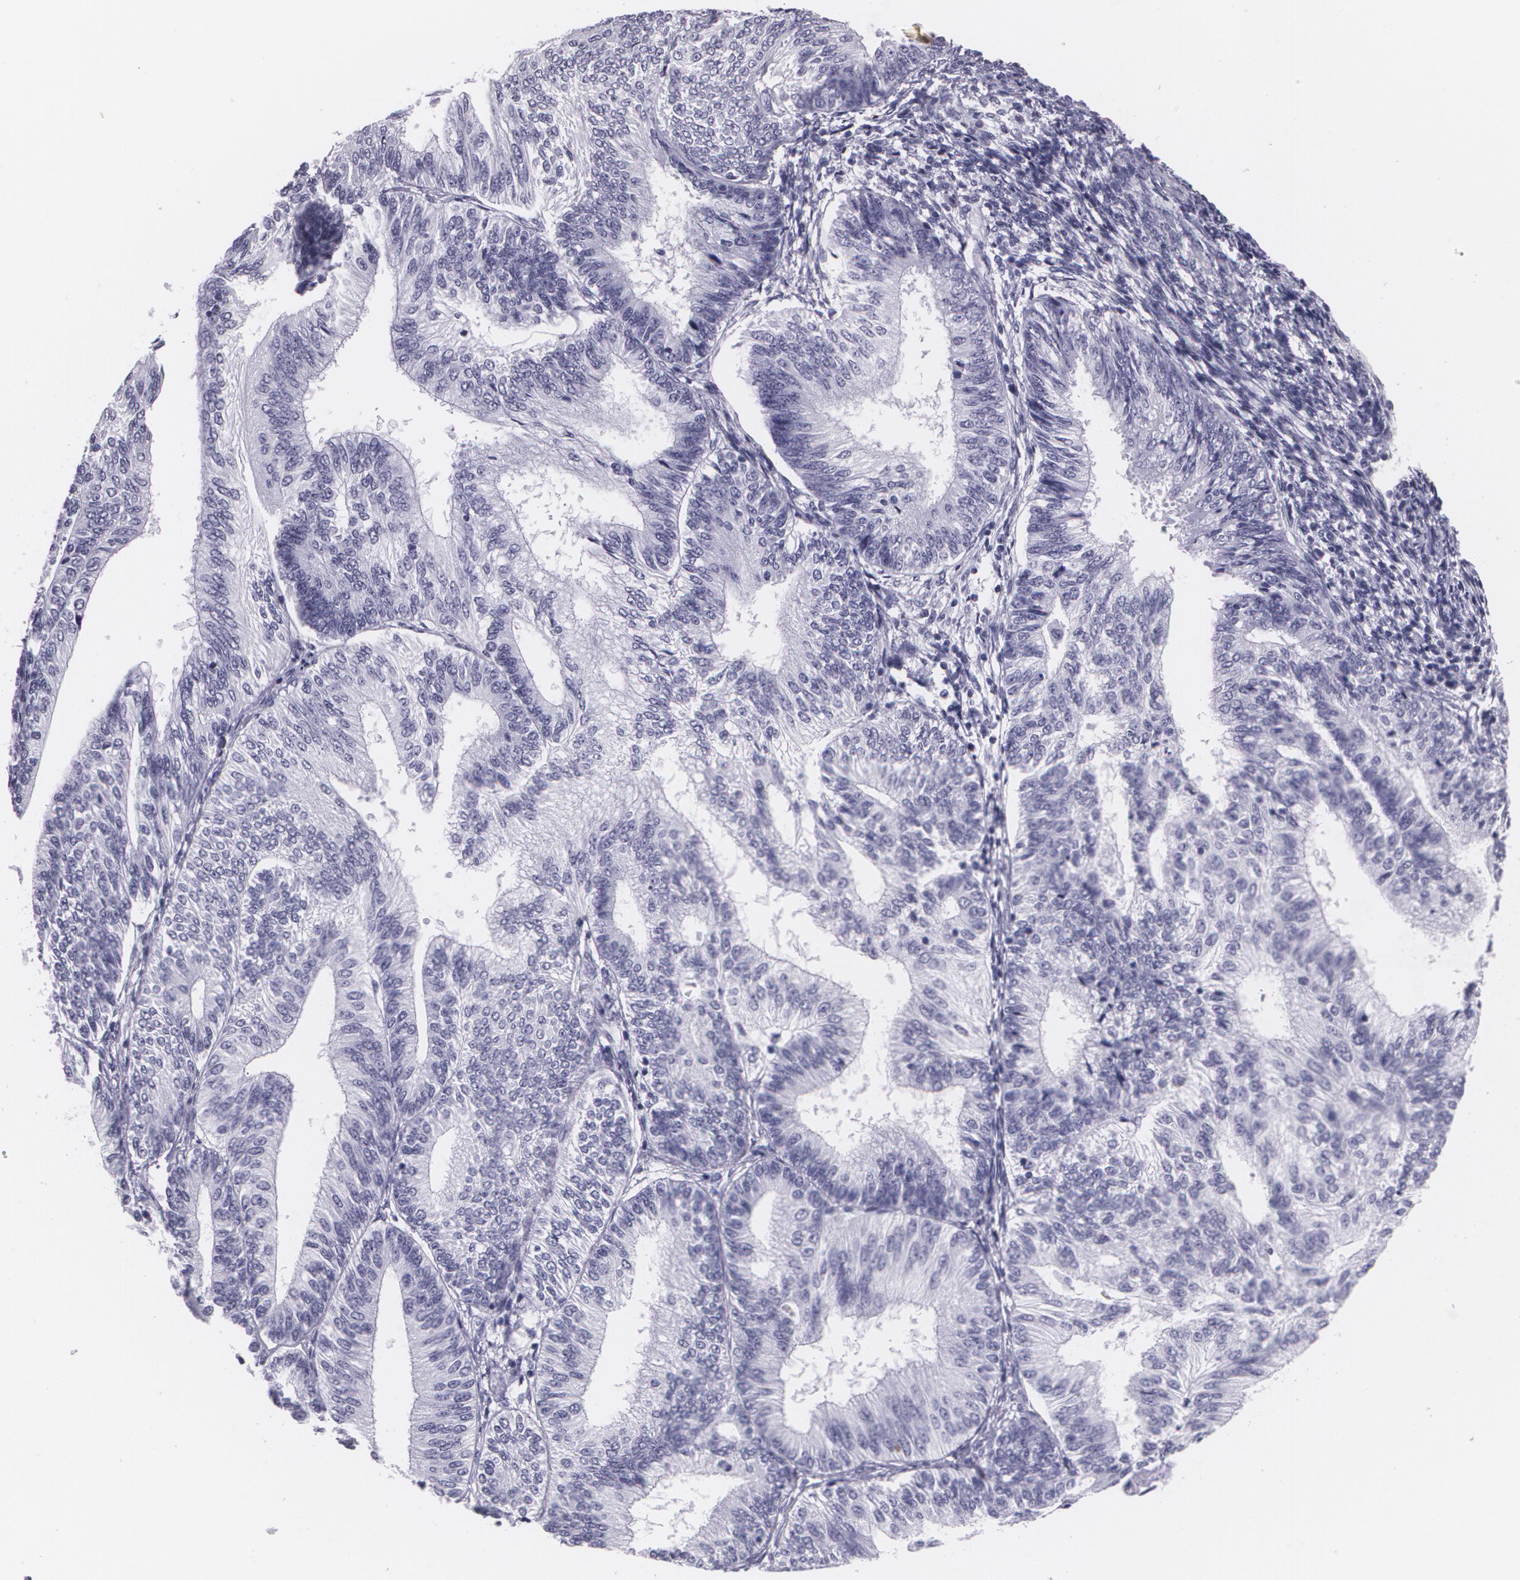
{"staining": {"intensity": "negative", "quantity": "none", "location": "none"}, "tissue": "endometrial cancer", "cell_type": "Tumor cells", "image_type": "cancer", "snomed": [{"axis": "morphology", "description": "Adenocarcinoma, NOS"}, {"axis": "topography", "description": "Endometrium"}], "caption": "Endometrial cancer (adenocarcinoma) stained for a protein using immunohistochemistry exhibits no staining tumor cells.", "gene": "DLG4", "patient": {"sex": "female", "age": 55}}